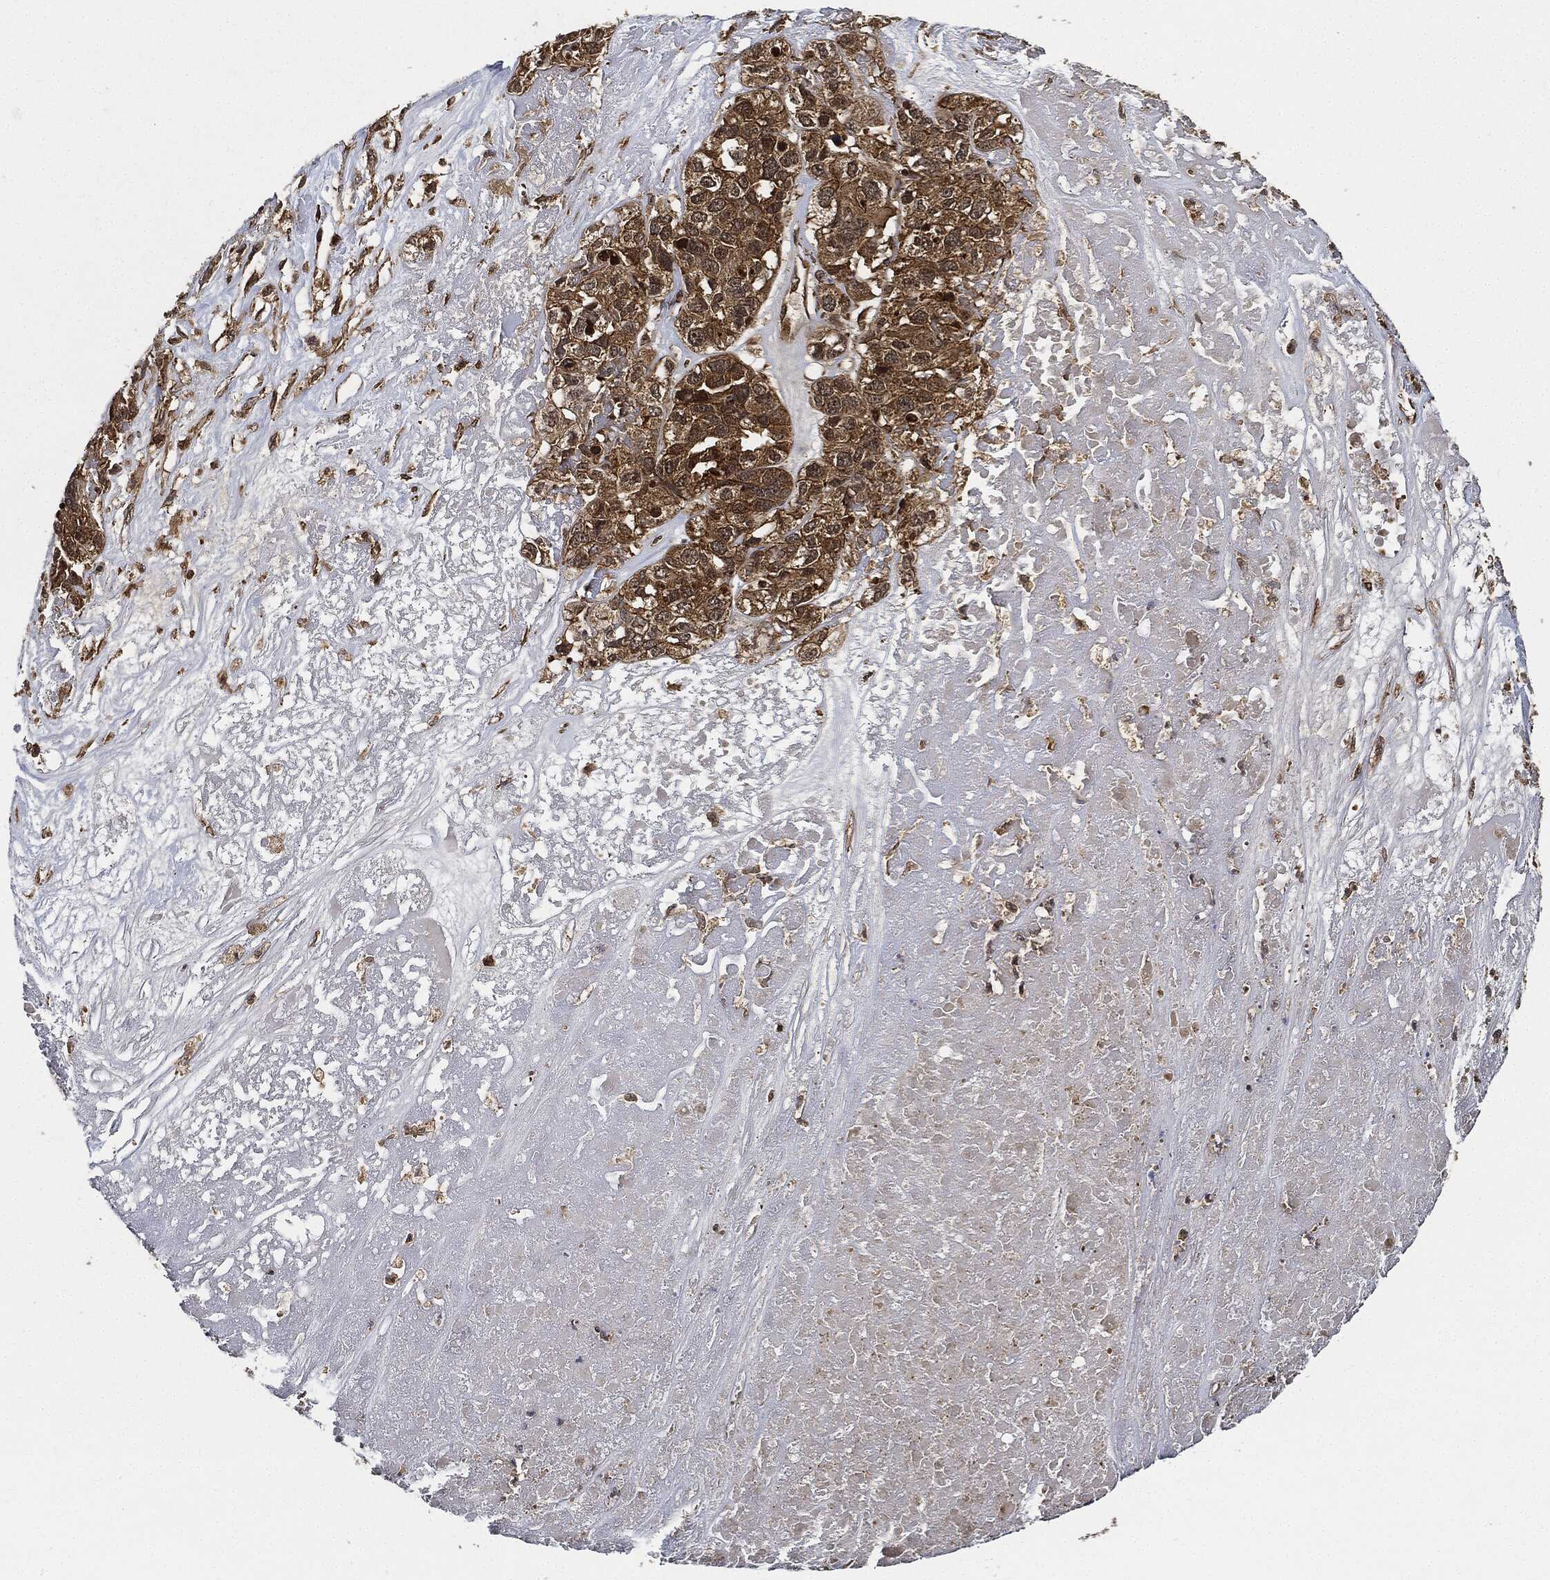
{"staining": {"intensity": "strong", "quantity": ">75%", "location": "cytoplasmic/membranous"}, "tissue": "ovarian cancer", "cell_type": "Tumor cells", "image_type": "cancer", "snomed": [{"axis": "morphology", "description": "Cystadenocarcinoma, serous, NOS"}, {"axis": "topography", "description": "Ovary"}], "caption": "IHC staining of ovarian cancer (serous cystadenocarcinoma), which shows high levels of strong cytoplasmic/membranous staining in about >75% of tumor cells indicating strong cytoplasmic/membranous protein staining. The staining was performed using DAB (brown) for protein detection and nuclei were counterstained in hematoxylin (blue).", "gene": "CEP290", "patient": {"sex": "female", "age": 87}}